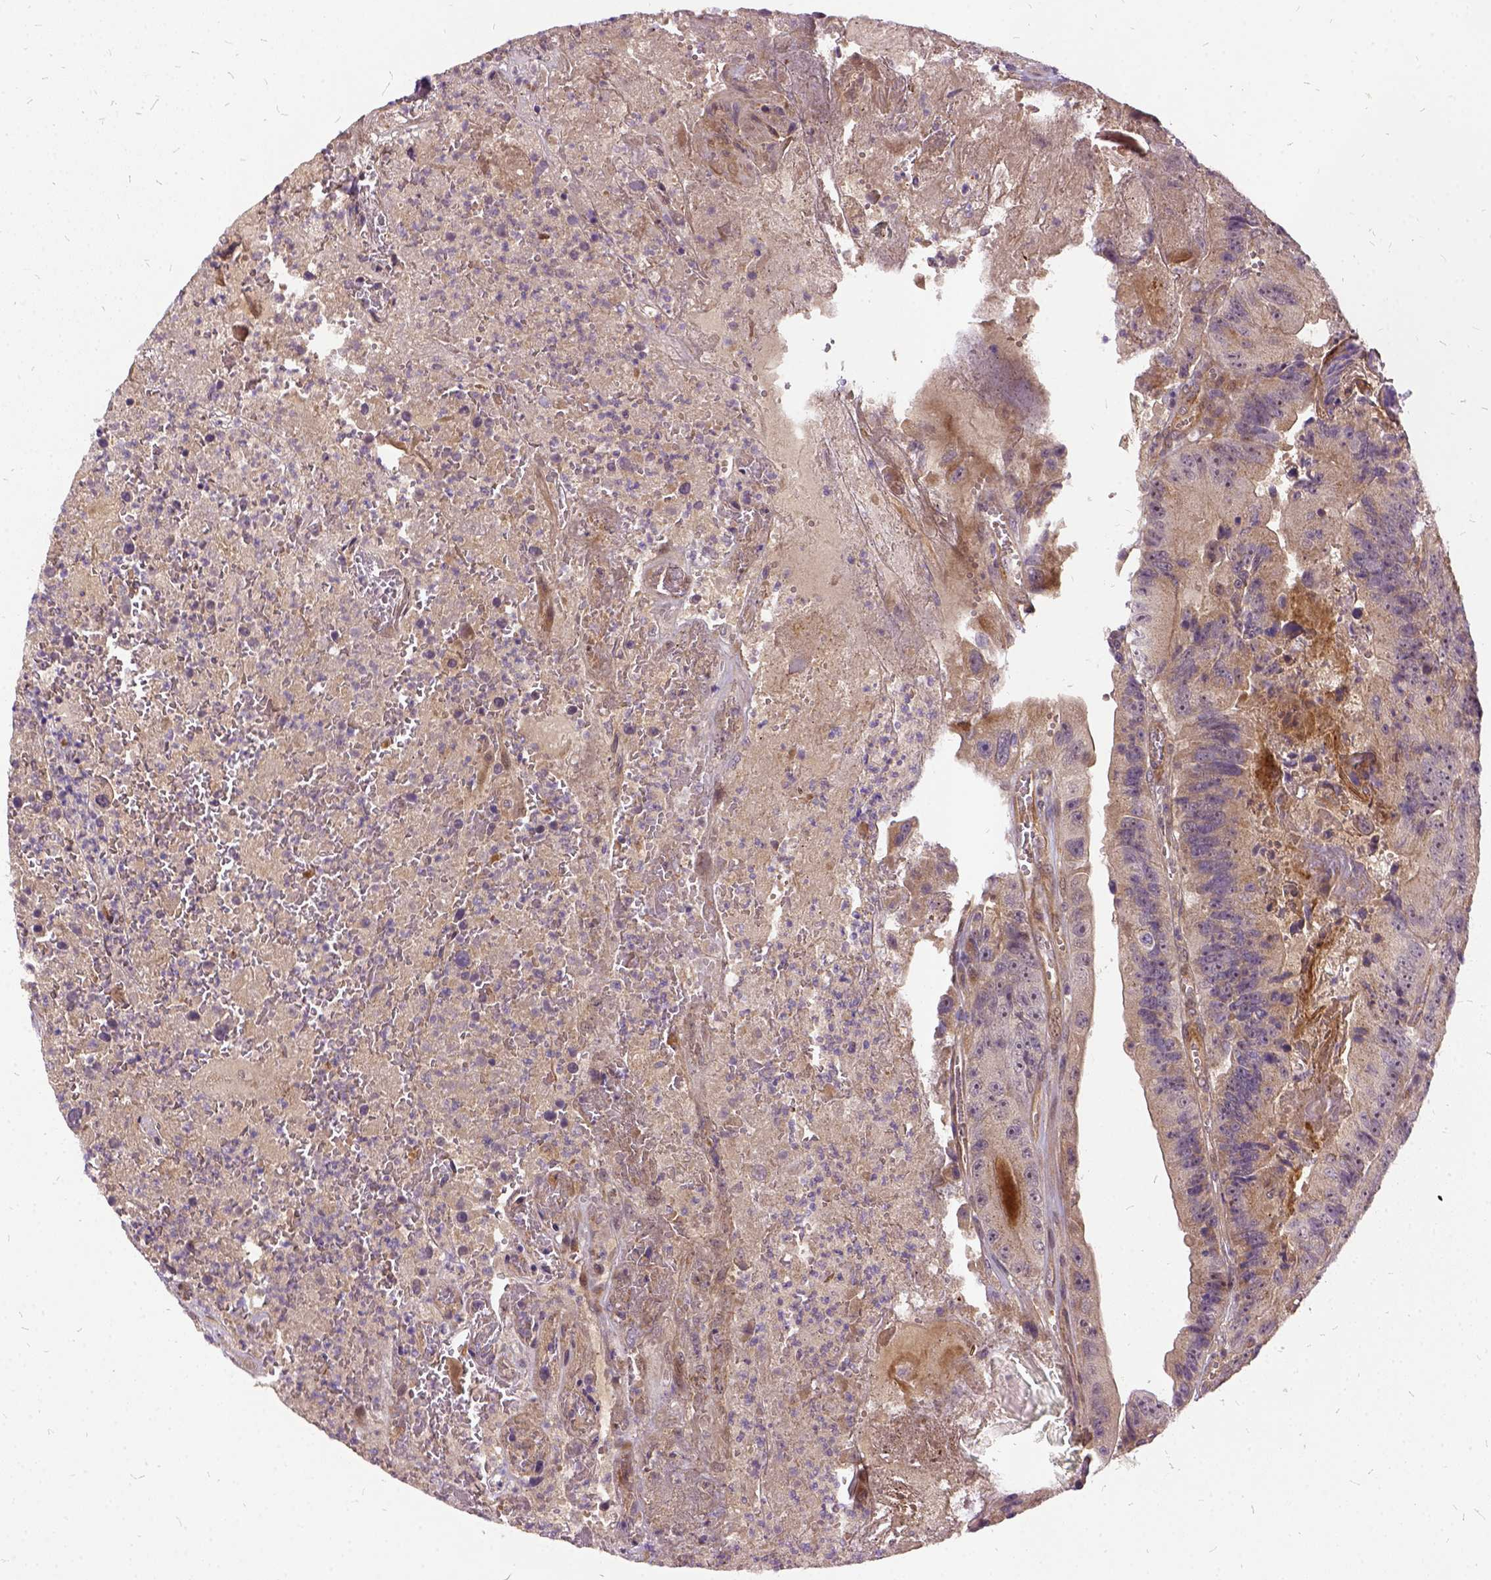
{"staining": {"intensity": "moderate", "quantity": ">75%", "location": "cytoplasmic/membranous"}, "tissue": "colorectal cancer", "cell_type": "Tumor cells", "image_type": "cancer", "snomed": [{"axis": "morphology", "description": "Adenocarcinoma, NOS"}, {"axis": "topography", "description": "Colon"}], "caption": "IHC of human colorectal cancer demonstrates medium levels of moderate cytoplasmic/membranous positivity in about >75% of tumor cells. Using DAB (3,3'-diaminobenzidine) (brown) and hematoxylin (blue) stains, captured at high magnification using brightfield microscopy.", "gene": "ILRUN", "patient": {"sex": "female", "age": 86}}